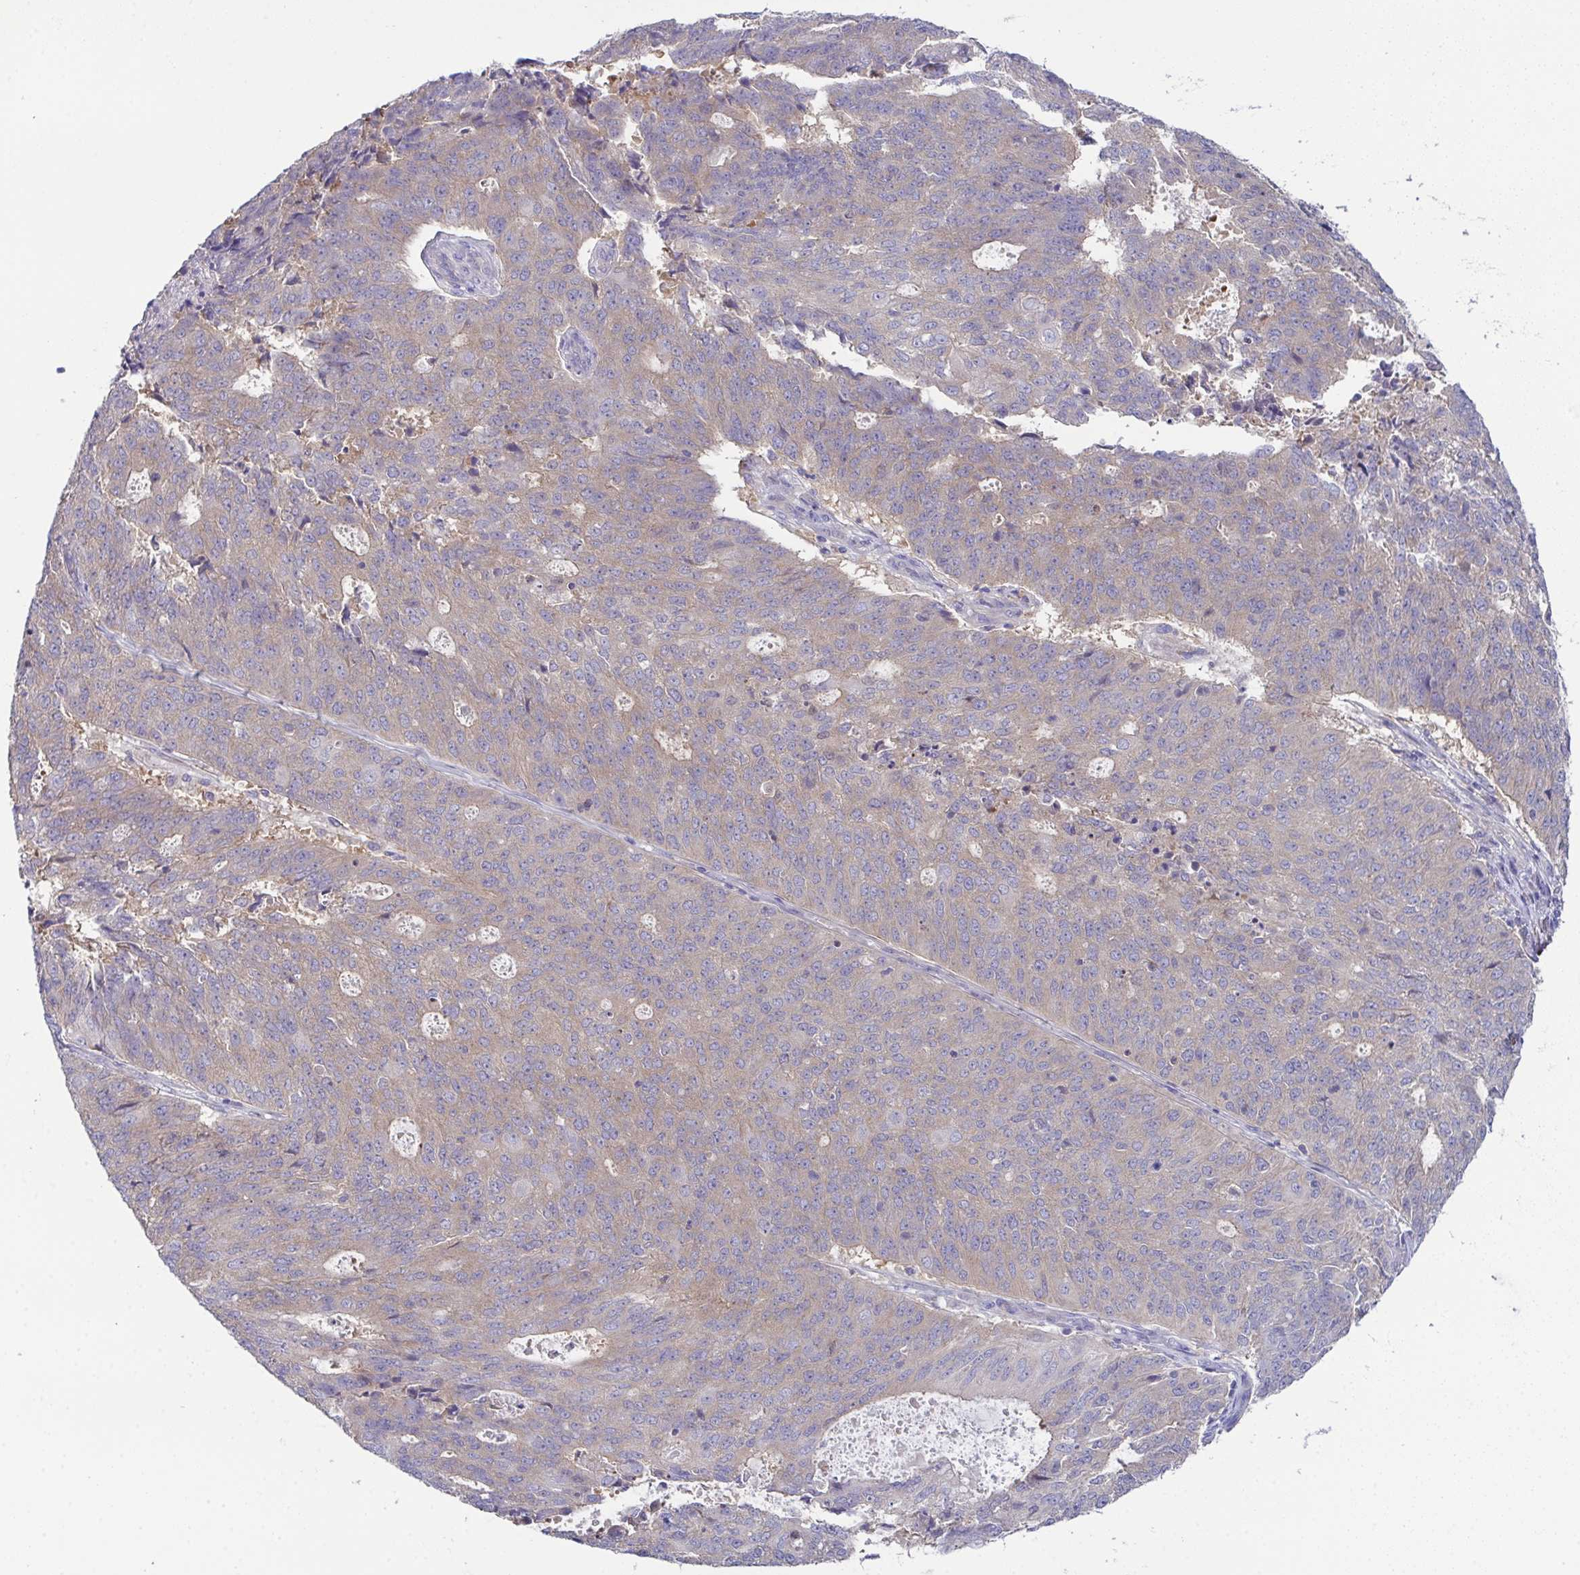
{"staining": {"intensity": "weak", "quantity": "25%-75%", "location": "cytoplasmic/membranous"}, "tissue": "endometrial cancer", "cell_type": "Tumor cells", "image_type": "cancer", "snomed": [{"axis": "morphology", "description": "Adenocarcinoma, NOS"}, {"axis": "topography", "description": "Endometrium"}], "caption": "Immunohistochemical staining of endometrial cancer shows low levels of weak cytoplasmic/membranous protein staining in approximately 25%-75% of tumor cells. The protein of interest is shown in brown color, while the nuclei are stained blue.", "gene": "CFAP97D1", "patient": {"sex": "female", "age": 82}}